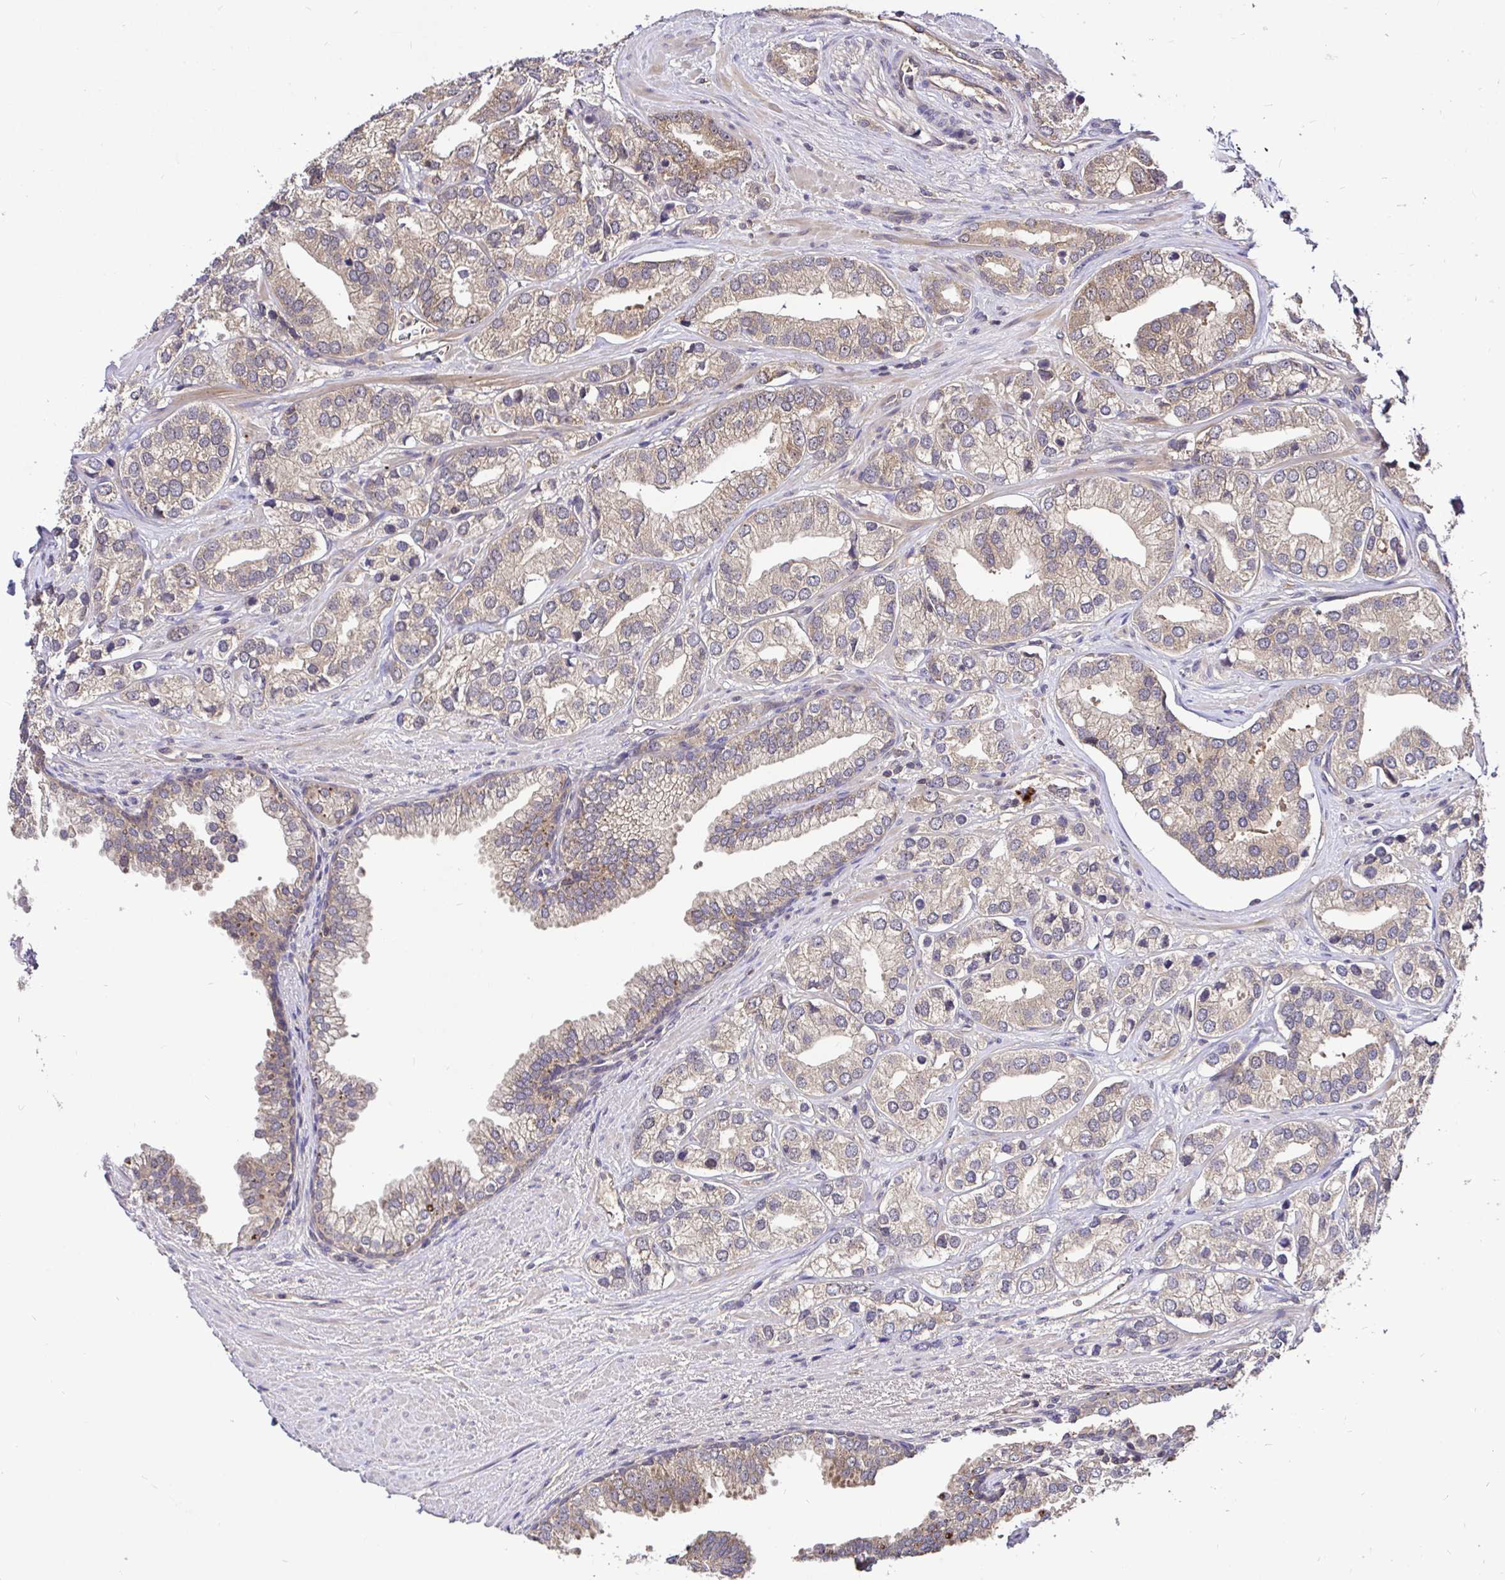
{"staining": {"intensity": "weak", "quantity": "25%-75%", "location": "cytoplasmic/membranous"}, "tissue": "prostate cancer", "cell_type": "Tumor cells", "image_type": "cancer", "snomed": [{"axis": "morphology", "description": "Adenocarcinoma, High grade"}, {"axis": "topography", "description": "Prostate"}], "caption": "Protein expression analysis of human prostate high-grade adenocarcinoma reveals weak cytoplasmic/membranous positivity in approximately 25%-75% of tumor cells.", "gene": "UBE2M", "patient": {"sex": "male", "age": 58}}